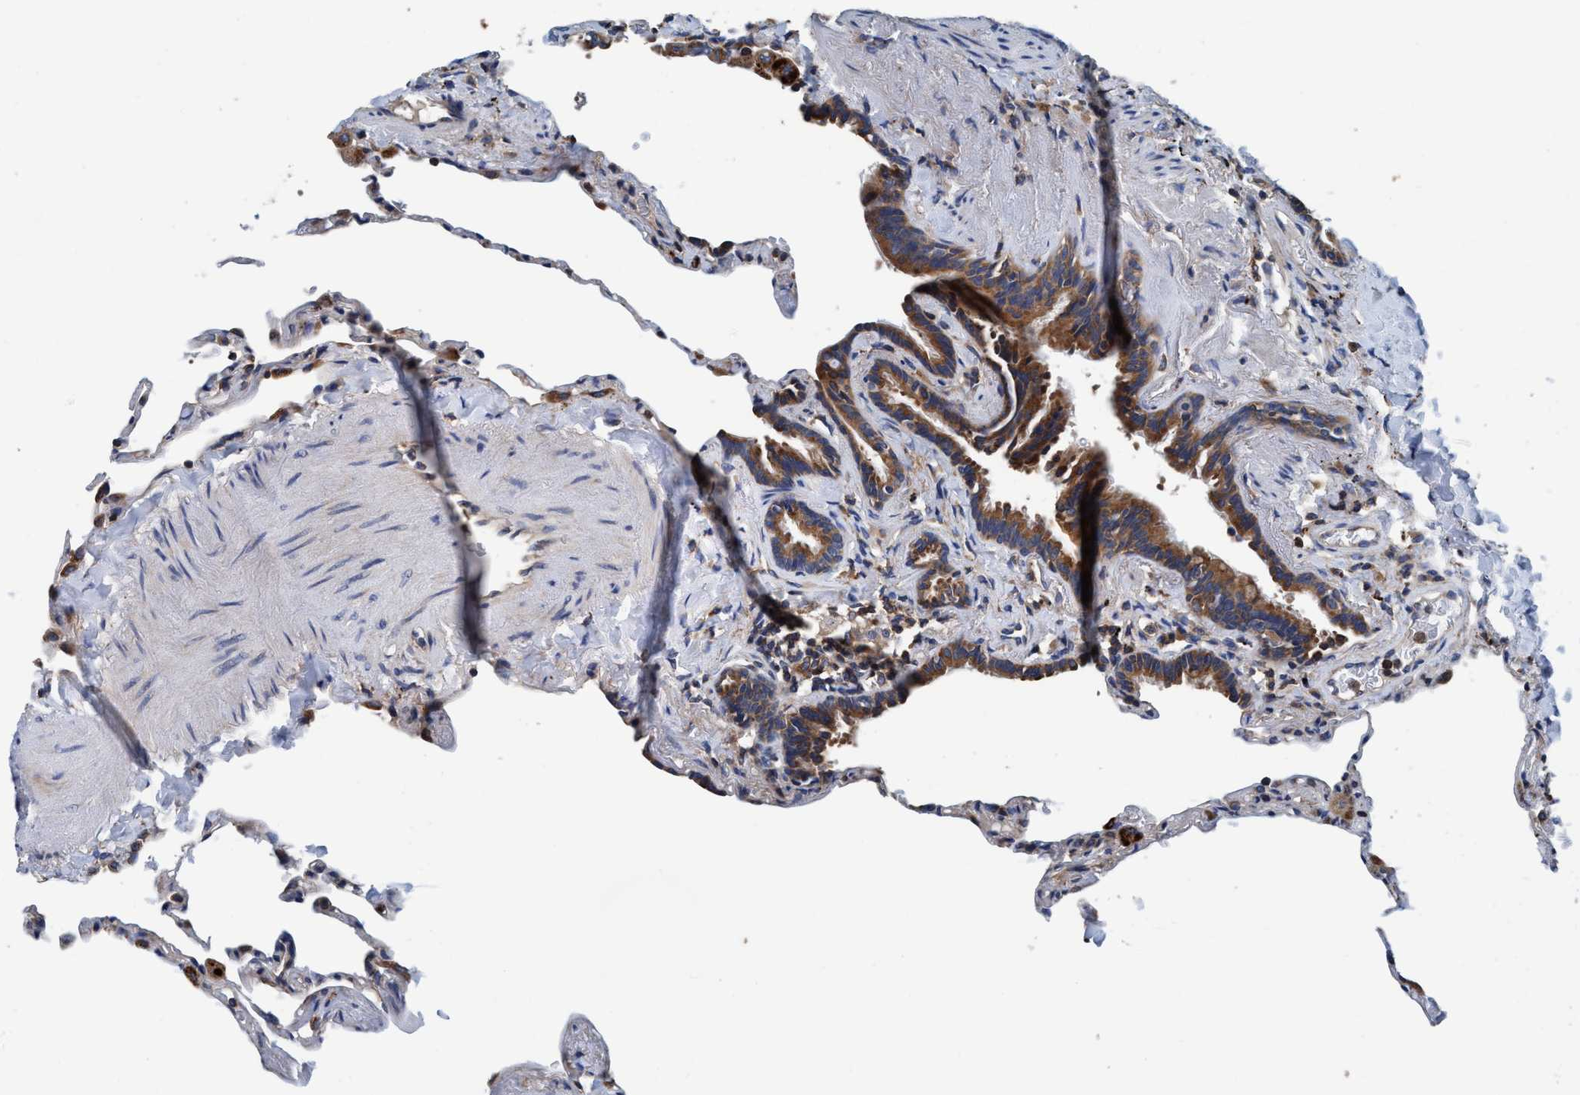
{"staining": {"intensity": "negative", "quantity": "none", "location": "none"}, "tissue": "lung", "cell_type": "Alveolar cells", "image_type": "normal", "snomed": [{"axis": "morphology", "description": "Normal tissue, NOS"}, {"axis": "topography", "description": "Lung"}], "caption": "IHC image of unremarkable lung: lung stained with DAB (3,3'-diaminobenzidine) reveals no significant protein expression in alveolar cells.", "gene": "ENDOG", "patient": {"sex": "male", "age": 59}}